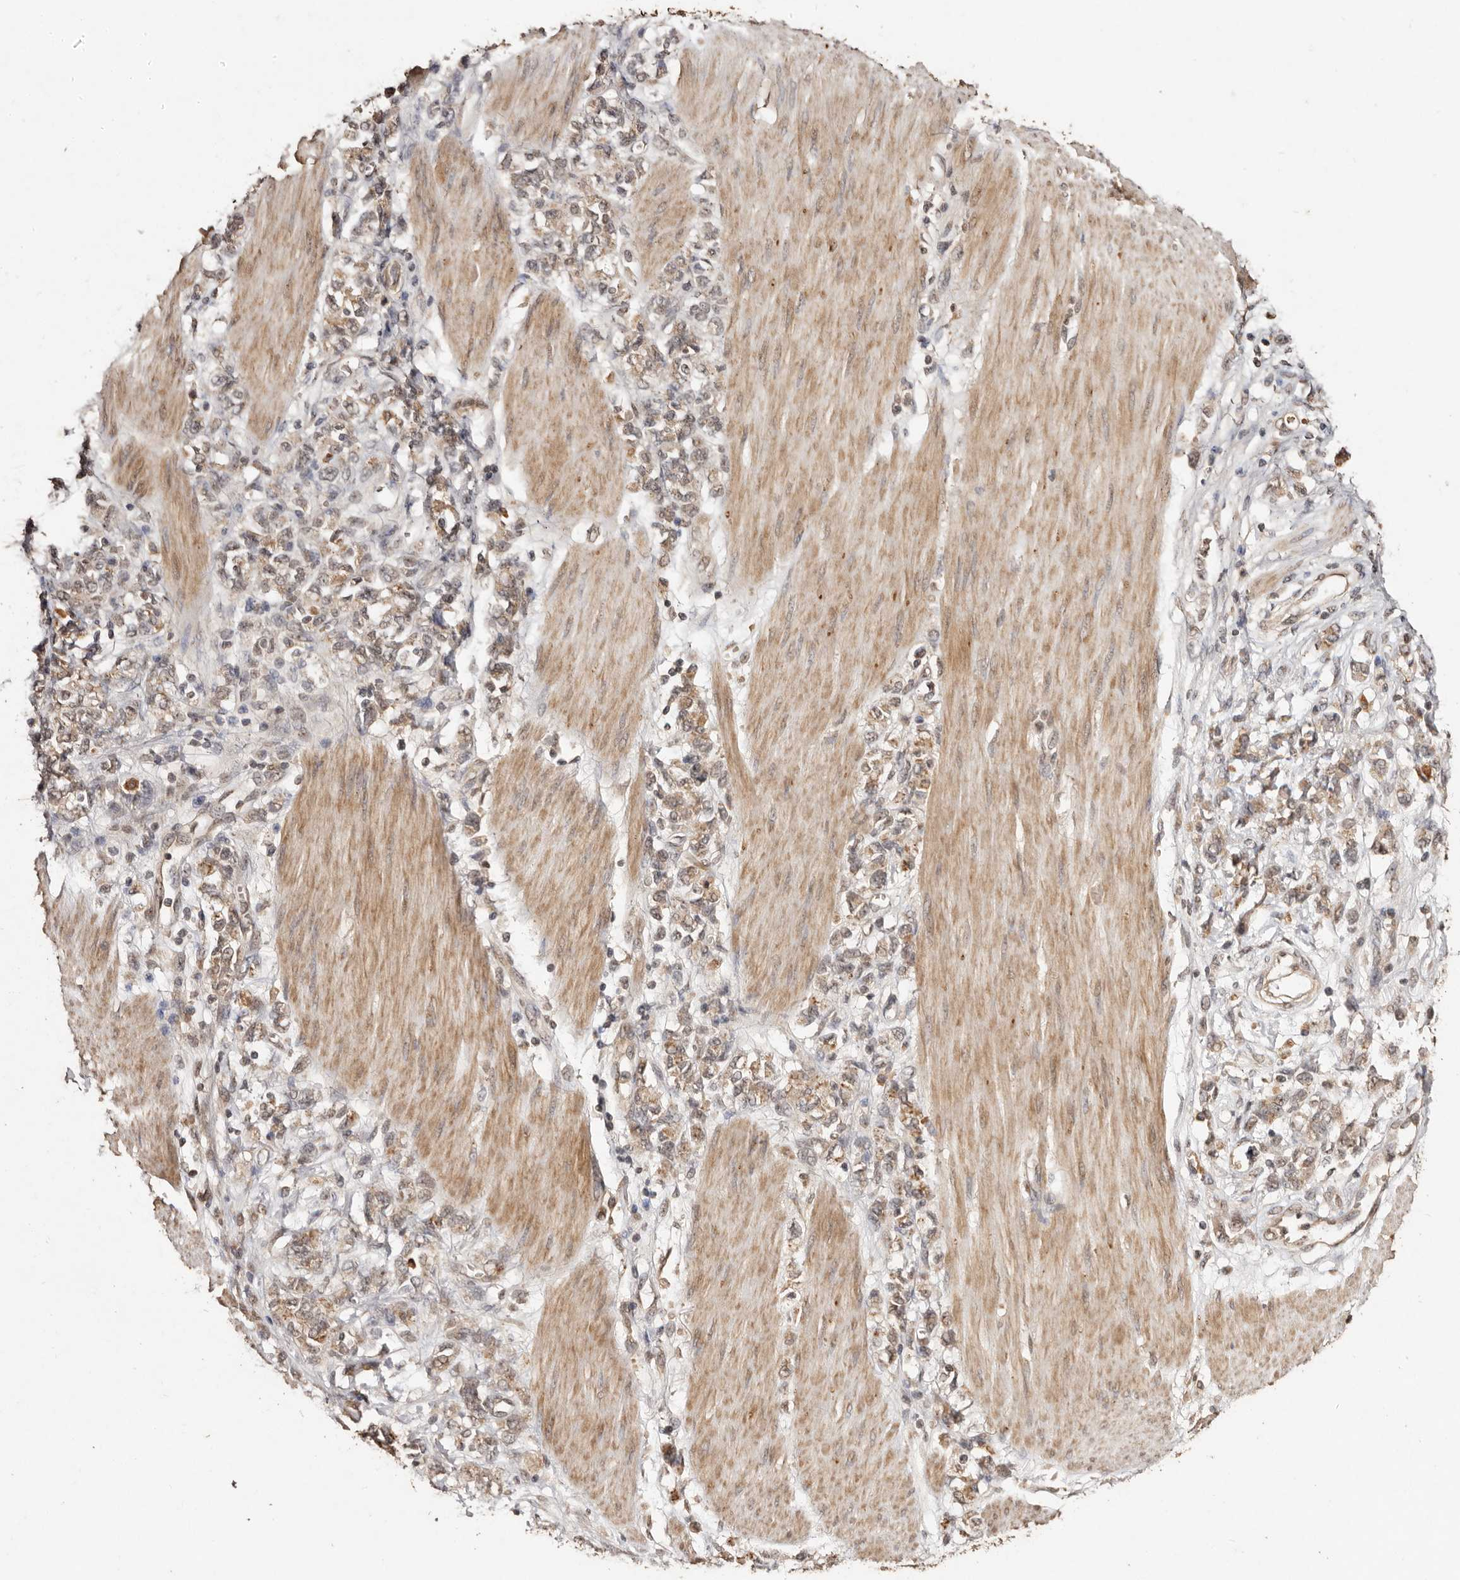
{"staining": {"intensity": "weak", "quantity": "25%-75%", "location": "cytoplasmic/membranous,nuclear"}, "tissue": "stomach cancer", "cell_type": "Tumor cells", "image_type": "cancer", "snomed": [{"axis": "morphology", "description": "Adenocarcinoma, NOS"}, {"axis": "topography", "description": "Stomach"}], "caption": "Immunohistochemistry (IHC) photomicrograph of neoplastic tissue: stomach cancer stained using IHC shows low levels of weak protein expression localized specifically in the cytoplasmic/membranous and nuclear of tumor cells, appearing as a cytoplasmic/membranous and nuclear brown color.", "gene": "NOTCH1", "patient": {"sex": "female", "age": 76}}